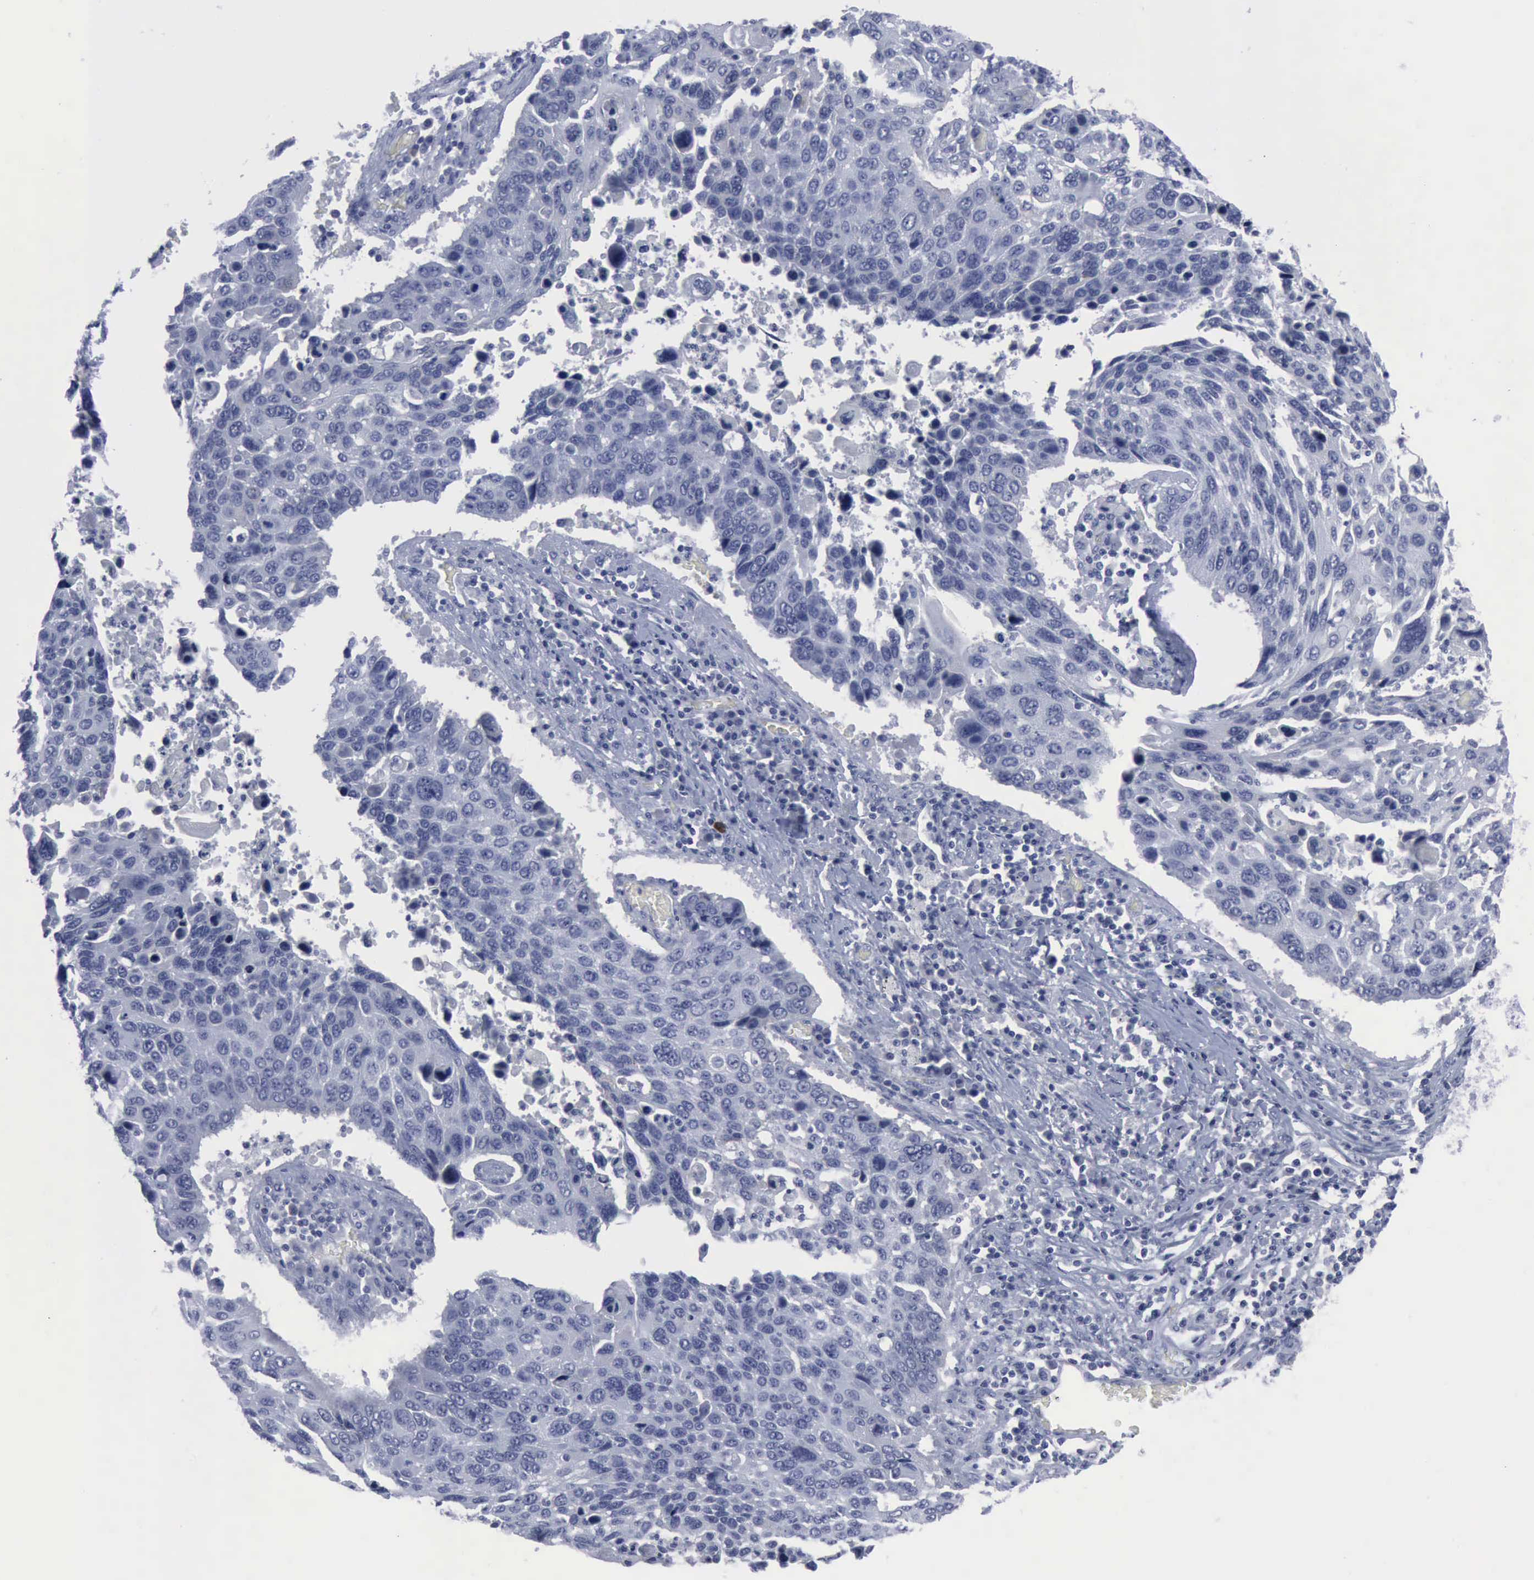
{"staining": {"intensity": "negative", "quantity": "none", "location": "none"}, "tissue": "lung cancer", "cell_type": "Tumor cells", "image_type": "cancer", "snomed": [{"axis": "morphology", "description": "Squamous cell carcinoma, NOS"}, {"axis": "topography", "description": "Lymph node"}, {"axis": "topography", "description": "Lung"}], "caption": "High power microscopy image of an immunohistochemistry photomicrograph of squamous cell carcinoma (lung), revealing no significant positivity in tumor cells. (Immunohistochemistry, brightfield microscopy, high magnification).", "gene": "NGFR", "patient": {"sex": "male", "age": 74}}